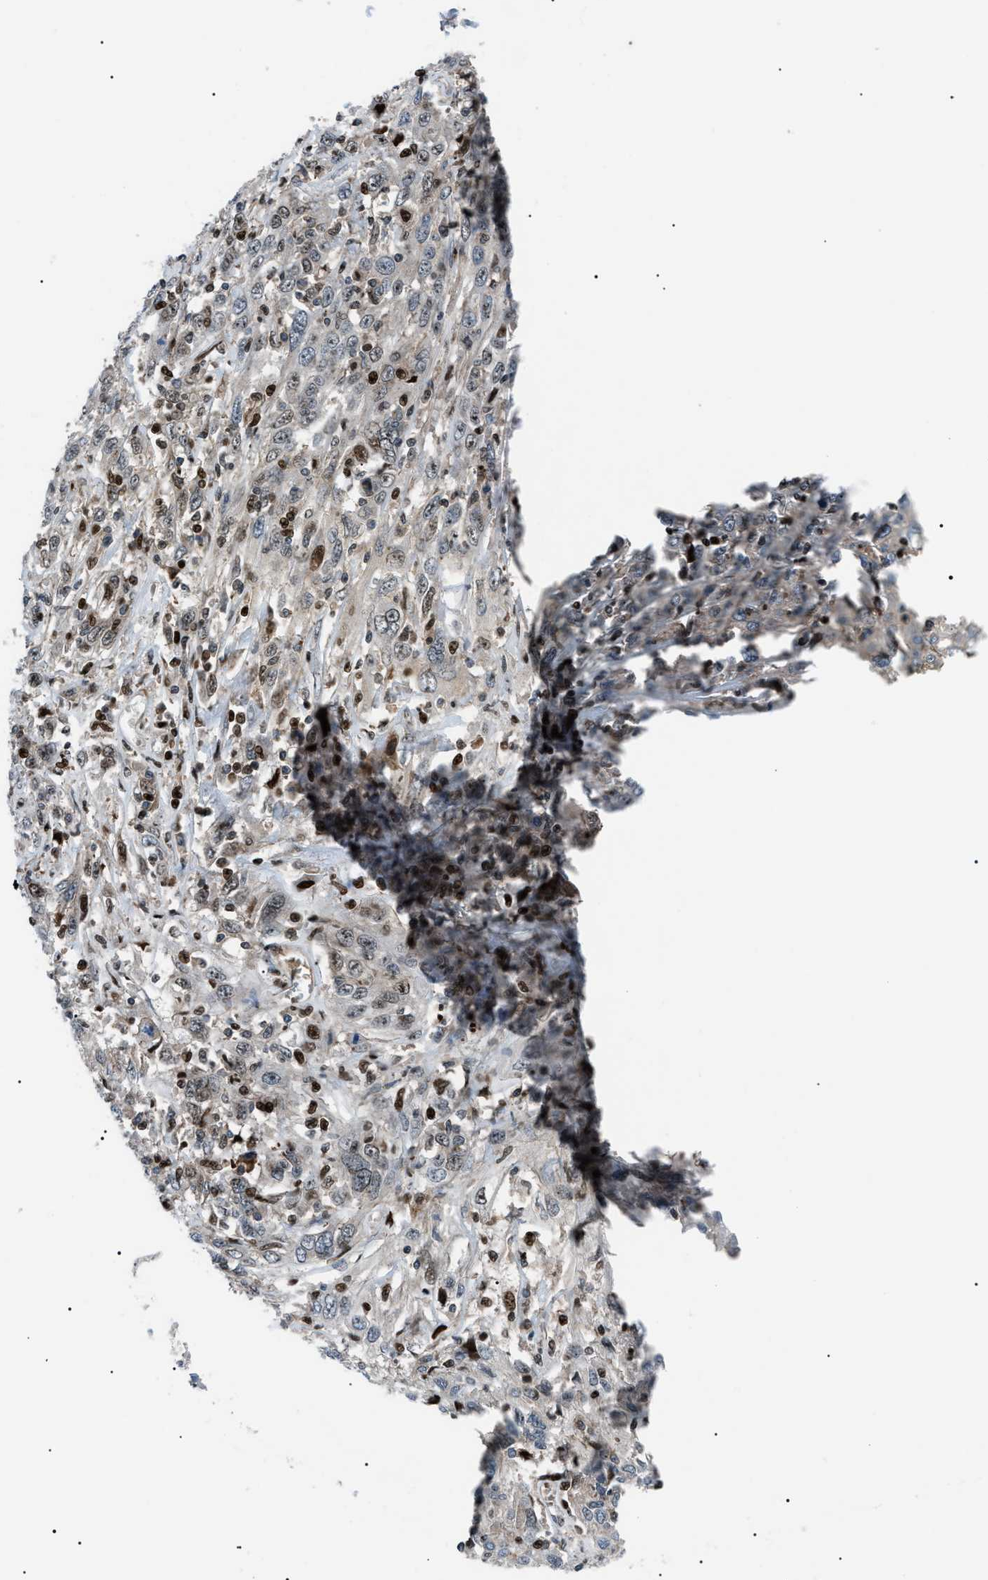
{"staining": {"intensity": "weak", "quantity": "25%-75%", "location": "nuclear"}, "tissue": "cervical cancer", "cell_type": "Tumor cells", "image_type": "cancer", "snomed": [{"axis": "morphology", "description": "Squamous cell carcinoma, NOS"}, {"axis": "topography", "description": "Cervix"}], "caption": "A brown stain highlights weak nuclear expression of a protein in human cervical cancer (squamous cell carcinoma) tumor cells. Ihc stains the protein in brown and the nuclei are stained blue.", "gene": "PRKX", "patient": {"sex": "female", "age": 46}}